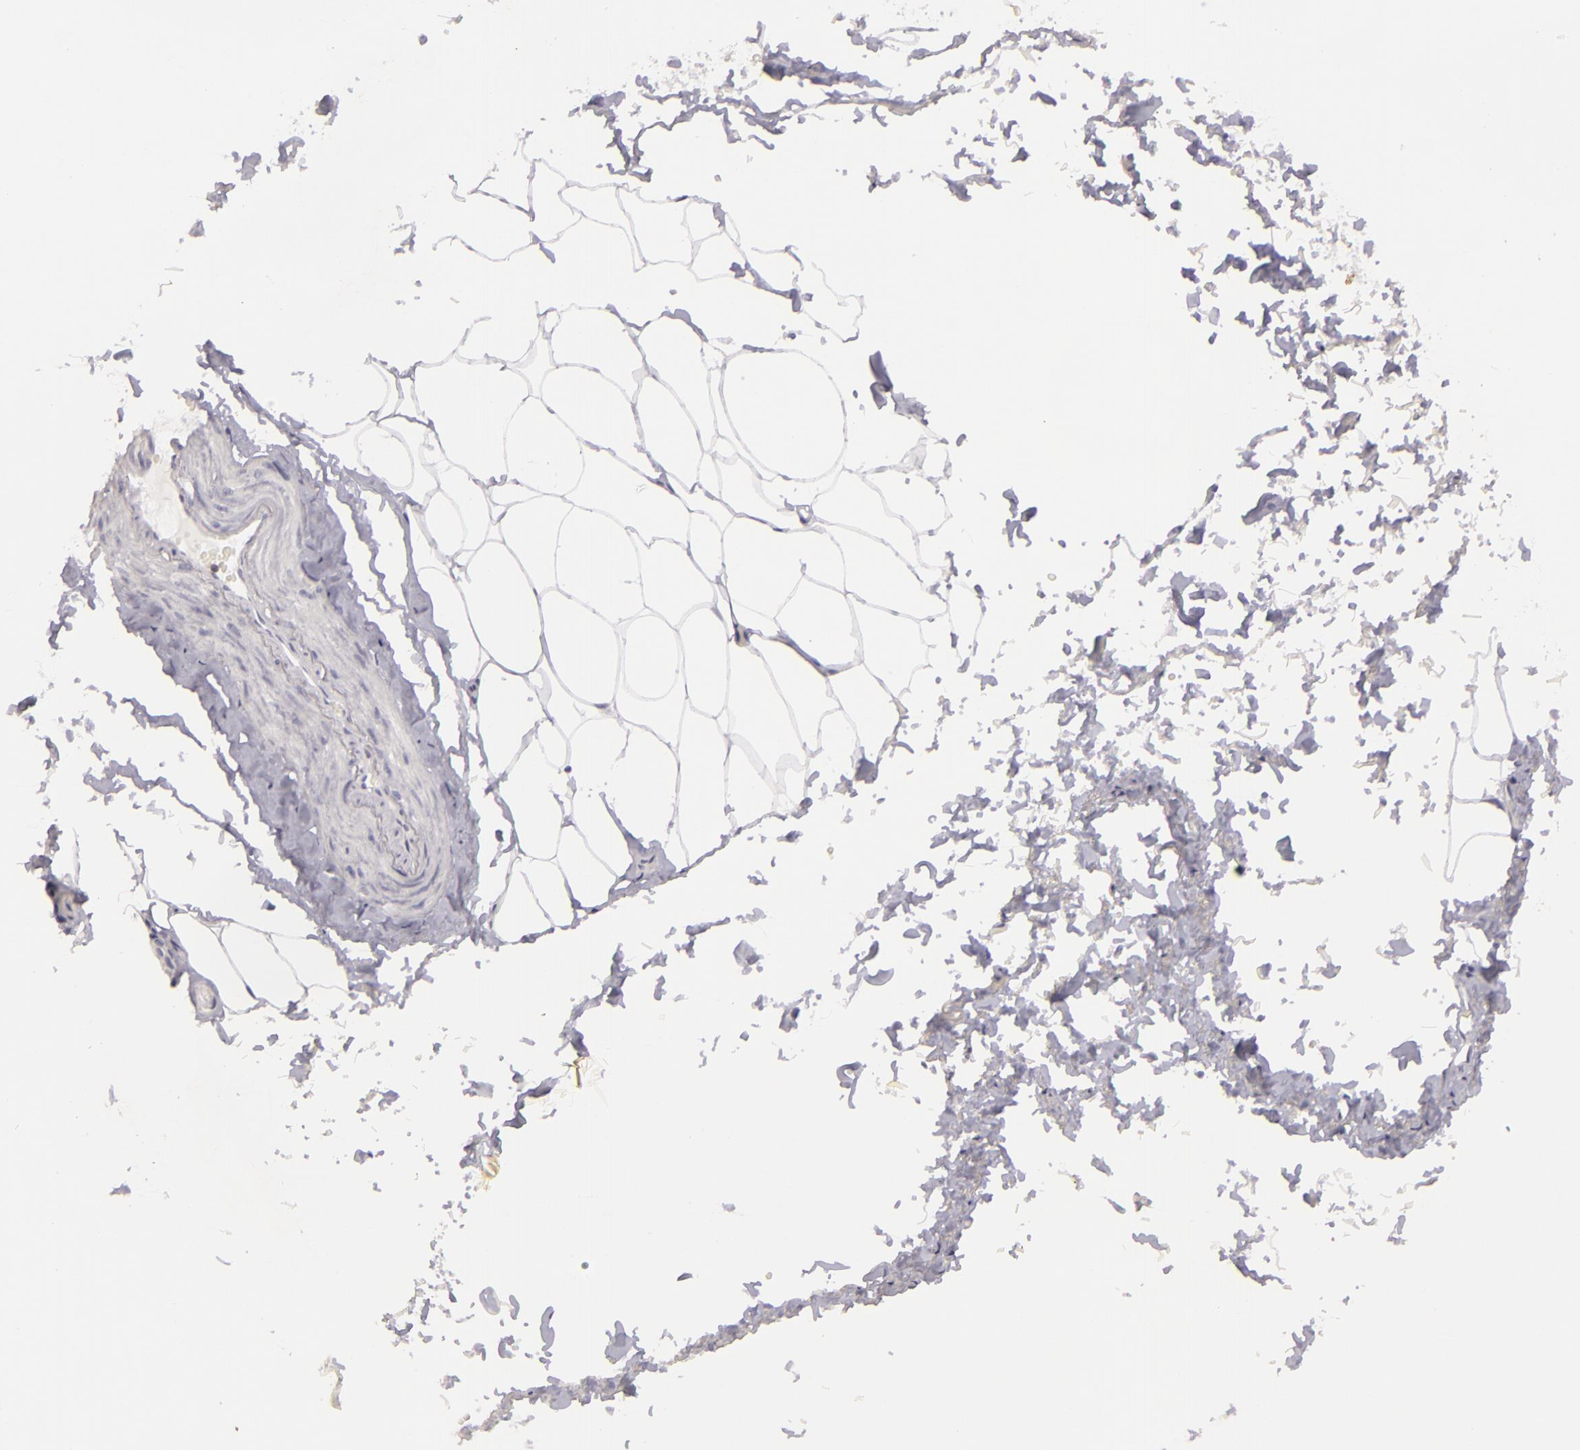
{"staining": {"intensity": "negative", "quantity": "none", "location": "none"}, "tissue": "adipose tissue", "cell_type": "Adipocytes", "image_type": "normal", "snomed": [{"axis": "morphology", "description": "Normal tissue, NOS"}, {"axis": "topography", "description": "Soft tissue"}, {"axis": "topography", "description": "Peripheral nerve tissue"}], "caption": "Immunohistochemistry photomicrograph of unremarkable adipose tissue: human adipose tissue stained with DAB shows no significant protein staining in adipocytes. (Immunohistochemistry (ihc), brightfield microscopy, high magnification).", "gene": "KCNAB2", "patient": {"sex": "female", "age": 68}}